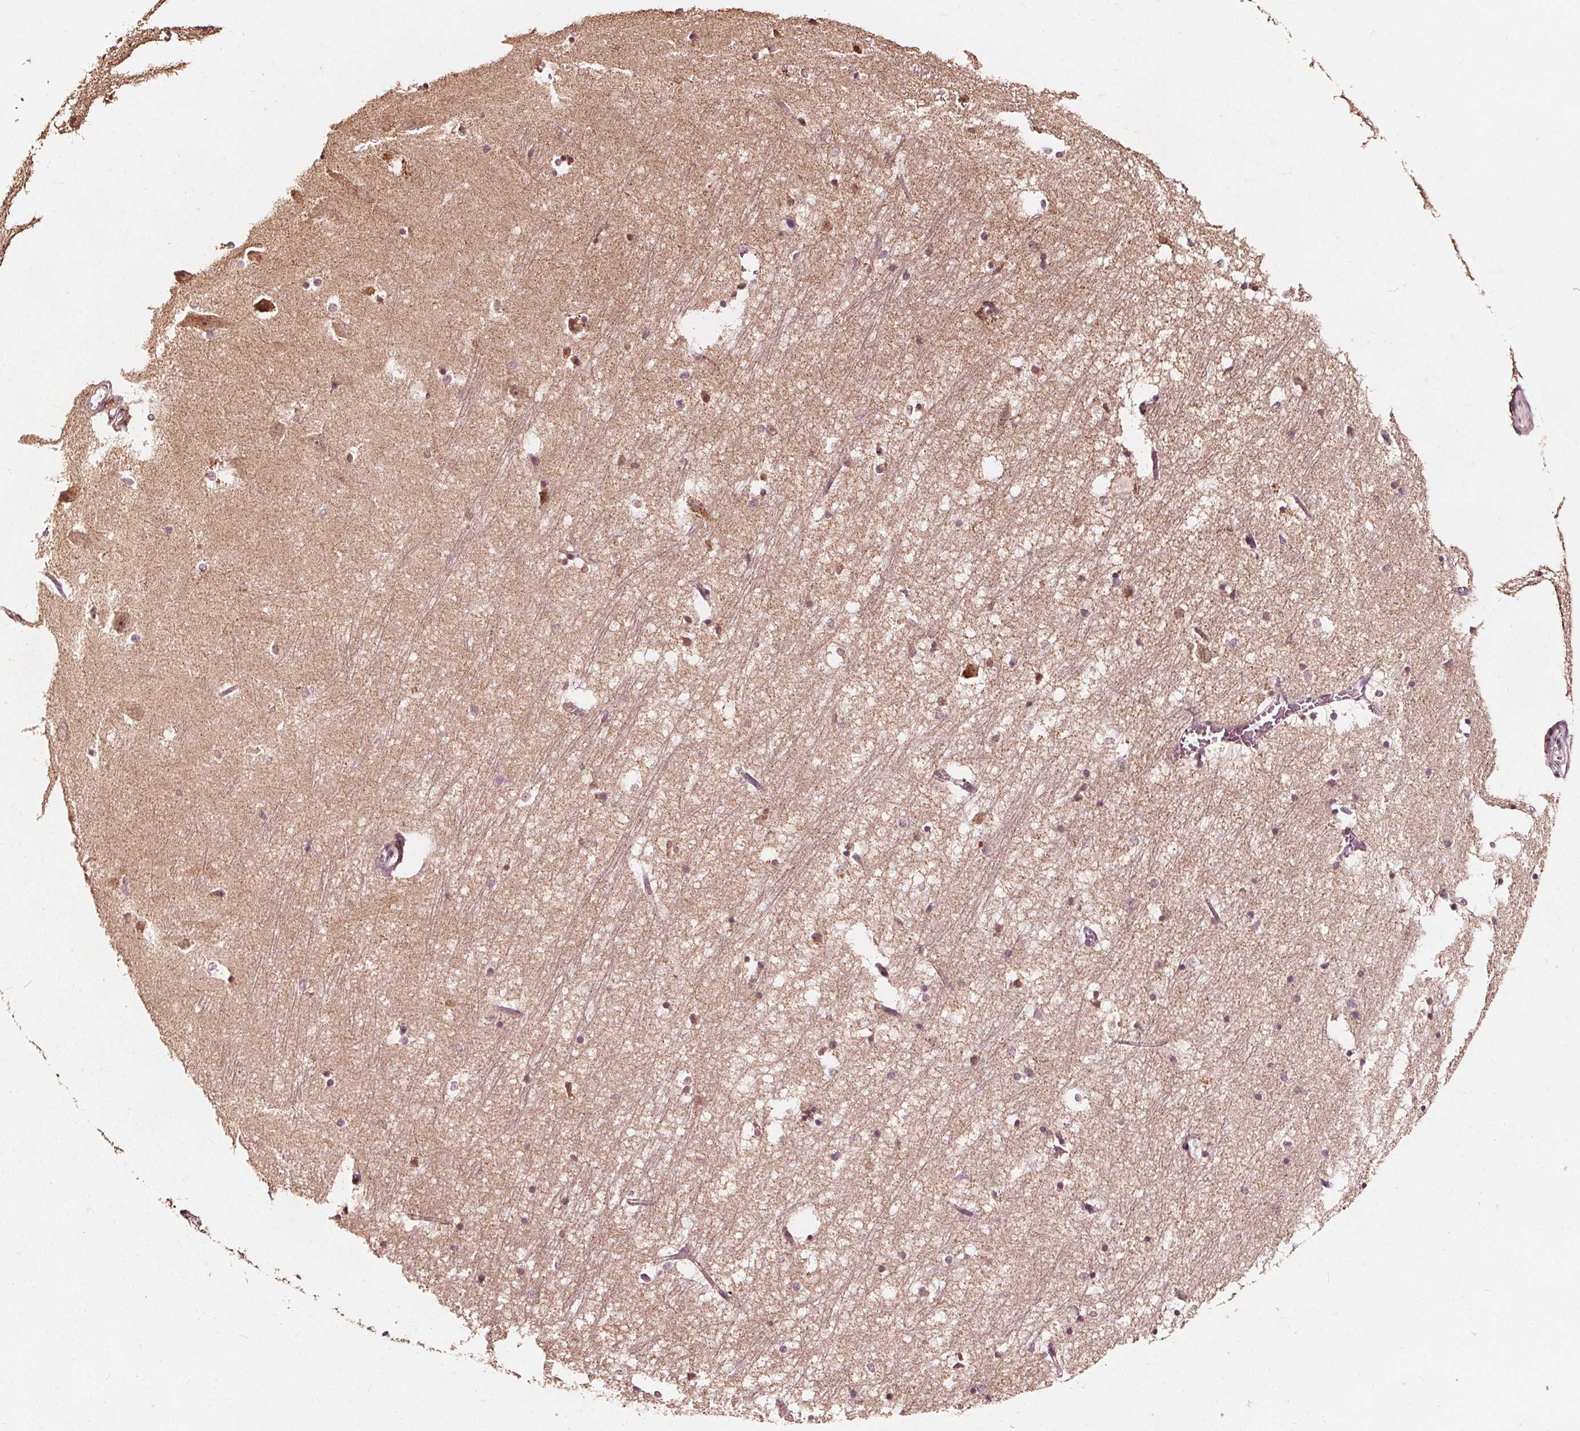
{"staining": {"intensity": "moderate", "quantity": ">75%", "location": "cytoplasmic/membranous,nuclear"}, "tissue": "hippocampus", "cell_type": "Glial cells", "image_type": "normal", "snomed": [{"axis": "morphology", "description": "Normal tissue, NOS"}, {"axis": "topography", "description": "Lateral ventricle wall"}, {"axis": "topography", "description": "Hippocampus"}], "caption": "A brown stain shows moderate cytoplasmic/membranous,nuclear expression of a protein in glial cells of unremarkable human hippocampus. Using DAB (brown) and hematoxylin (blue) stains, captured at high magnification using brightfield microscopy.", "gene": "AIP", "patient": {"sex": "female", "age": 63}}